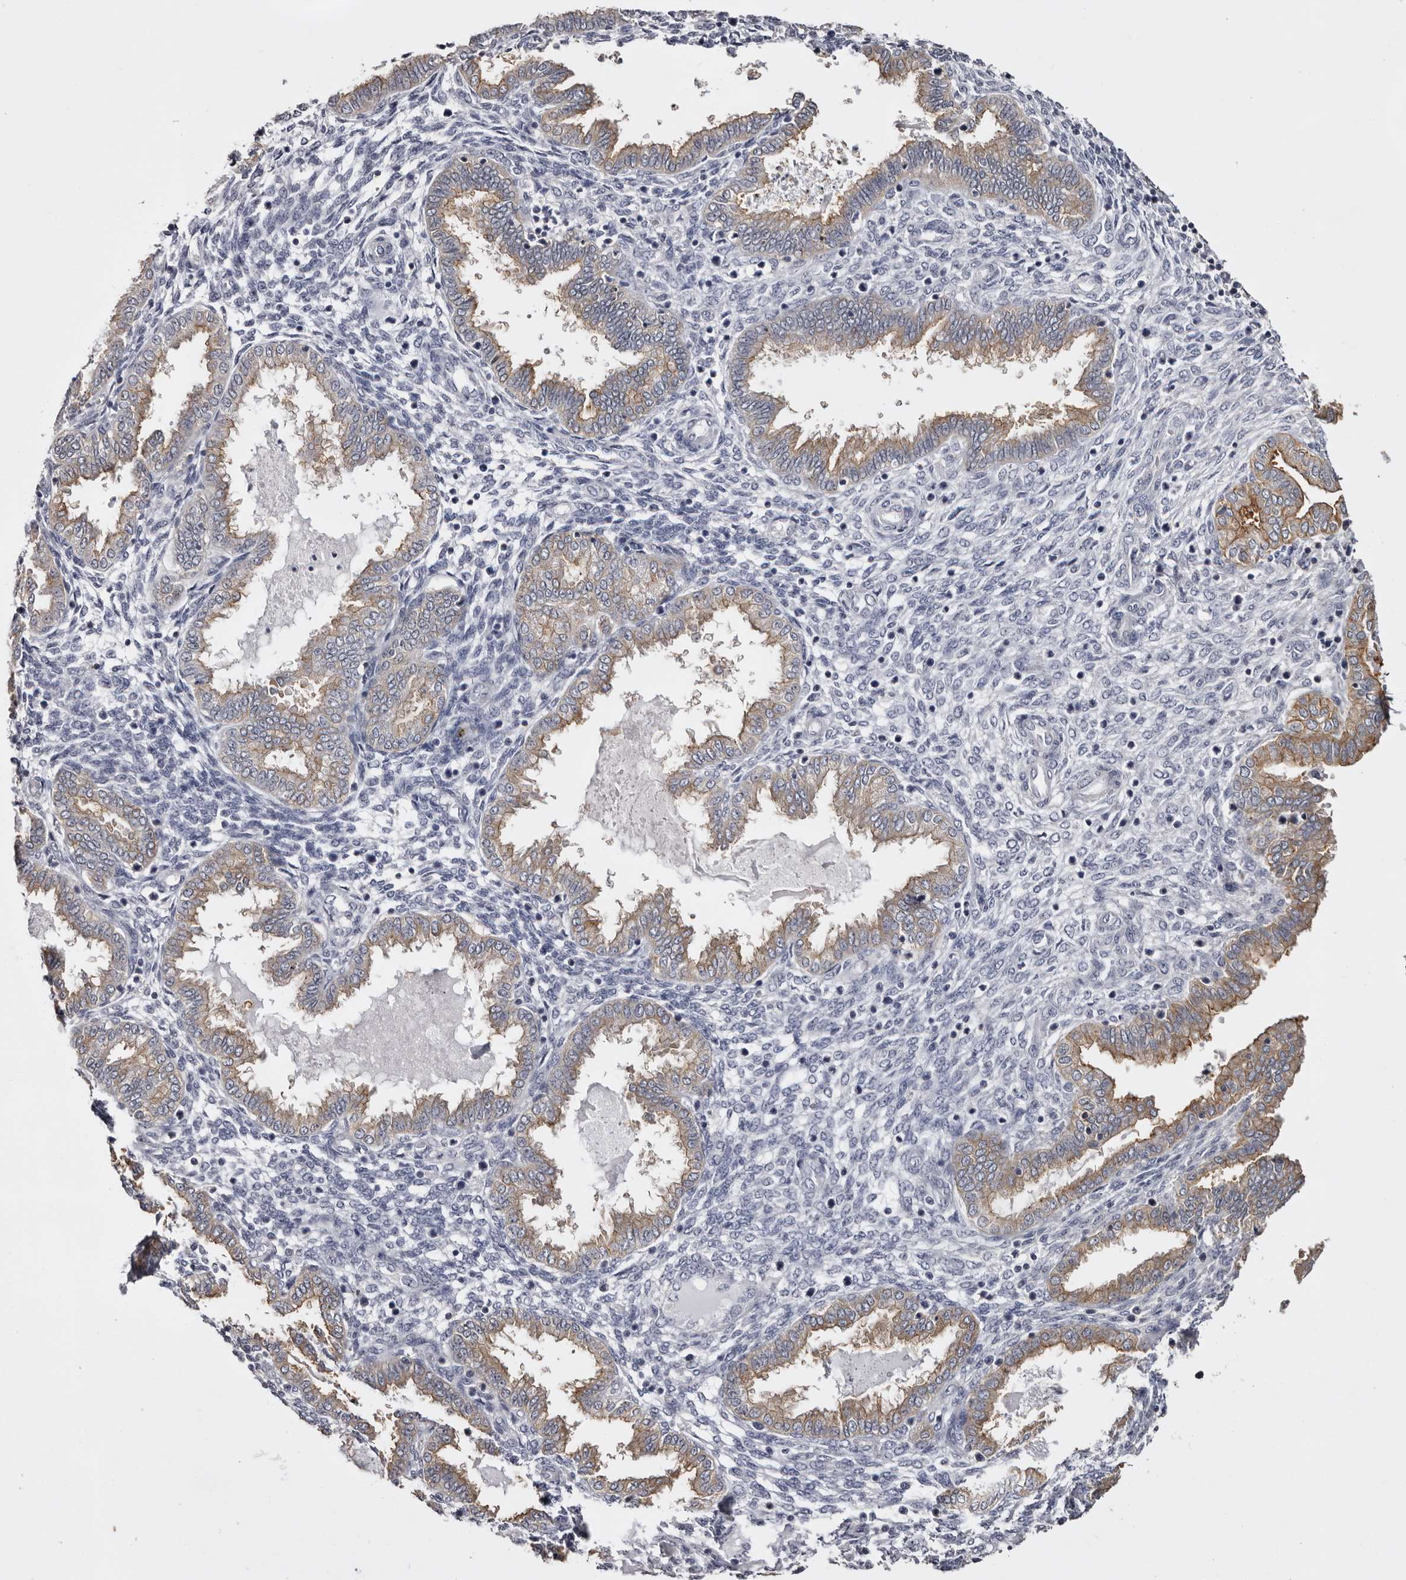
{"staining": {"intensity": "negative", "quantity": "none", "location": "none"}, "tissue": "endometrium", "cell_type": "Cells in endometrial stroma", "image_type": "normal", "snomed": [{"axis": "morphology", "description": "Normal tissue, NOS"}, {"axis": "topography", "description": "Endometrium"}], "caption": "Immunohistochemical staining of normal human endometrium exhibits no significant positivity in cells in endometrial stroma. (DAB (3,3'-diaminobenzidine) immunohistochemistry, high magnification).", "gene": "LAD1", "patient": {"sex": "female", "age": 33}}